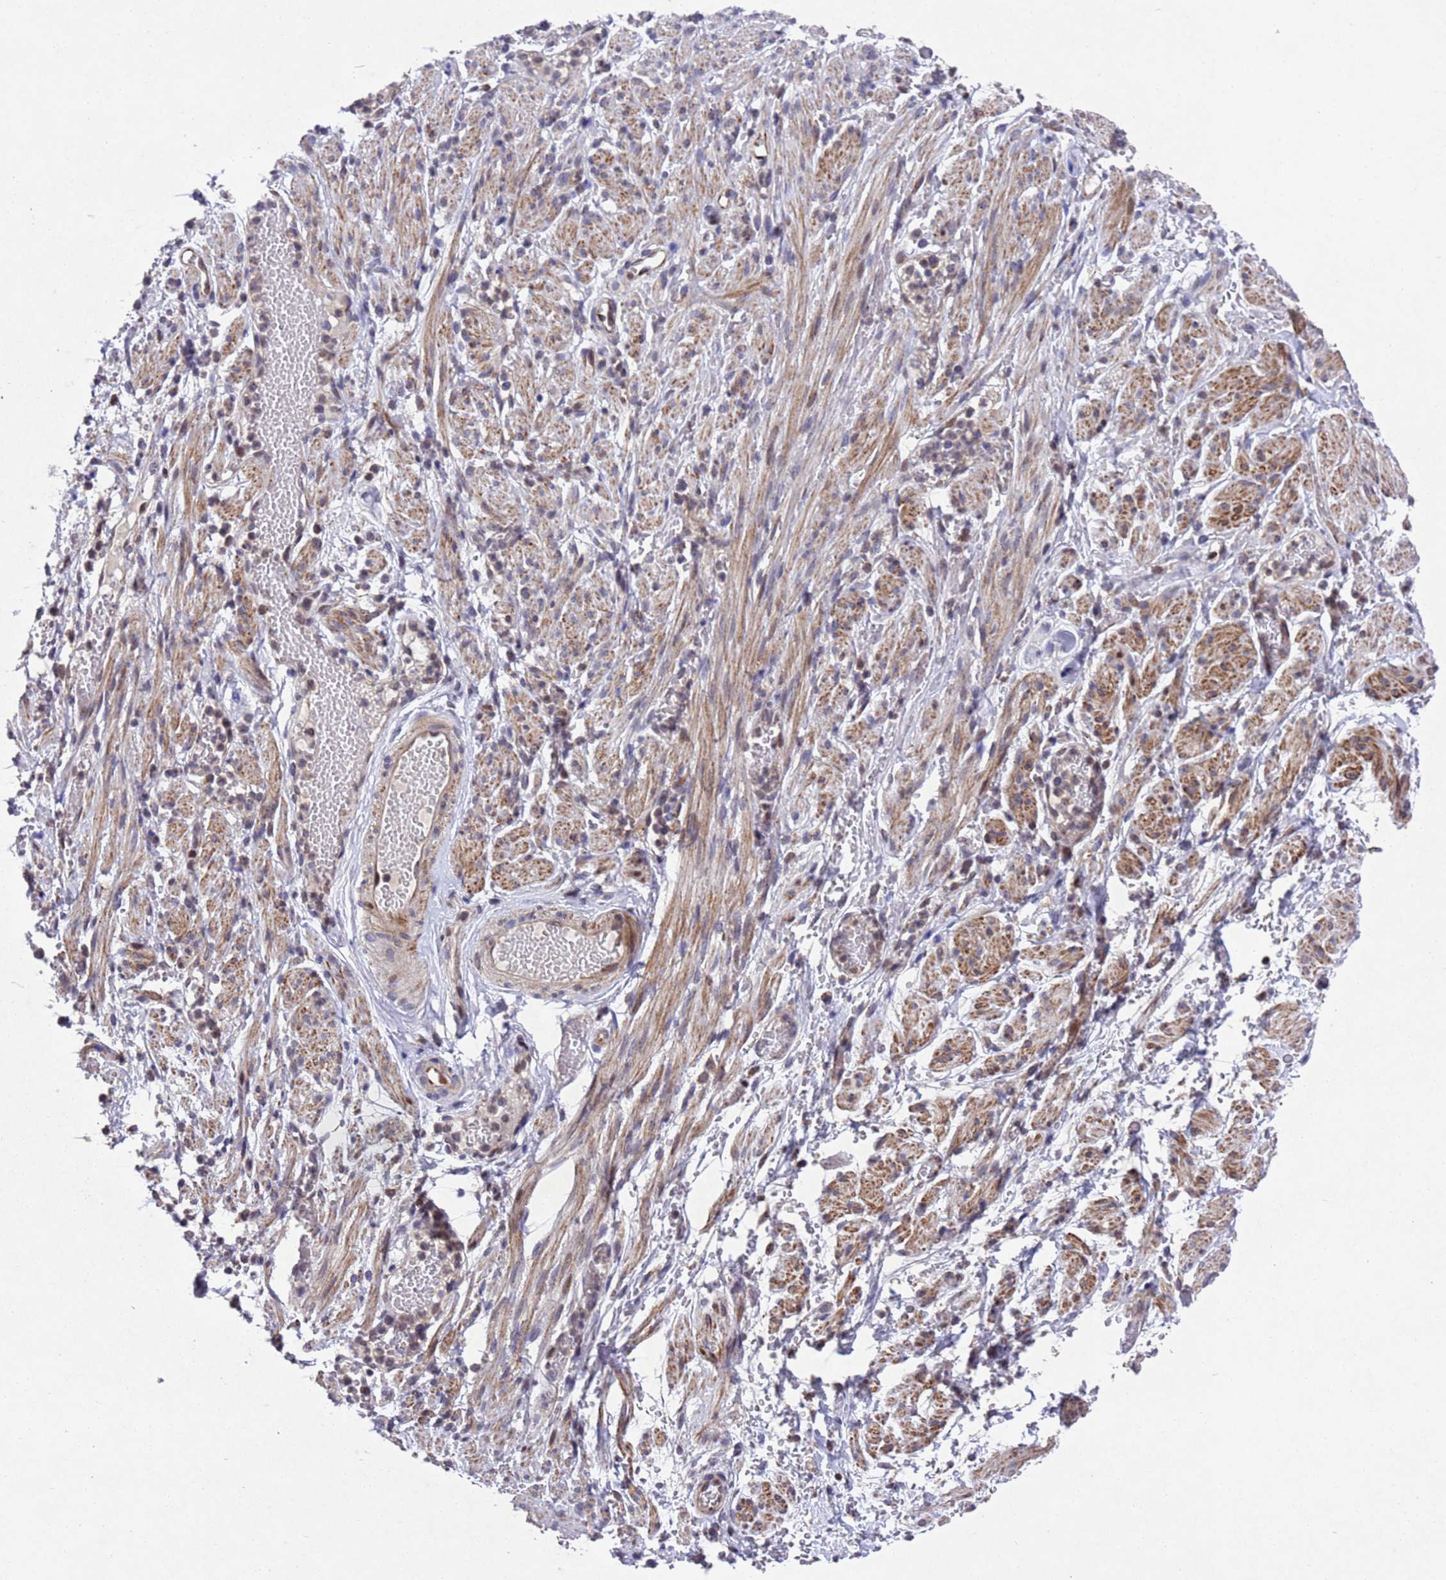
{"staining": {"intensity": "weak", "quantity": ">75%", "location": "cytoplasmic/membranous,nuclear"}, "tissue": "adipose tissue", "cell_type": "Adipocytes", "image_type": "normal", "snomed": [{"axis": "morphology", "description": "Normal tissue, NOS"}, {"axis": "topography", "description": "Smooth muscle"}, {"axis": "topography", "description": "Peripheral nerve tissue"}], "caption": "Protein expression analysis of benign adipose tissue displays weak cytoplasmic/membranous,nuclear positivity in approximately >75% of adipocytes. Nuclei are stained in blue.", "gene": "TBK1", "patient": {"sex": "female", "age": 39}}